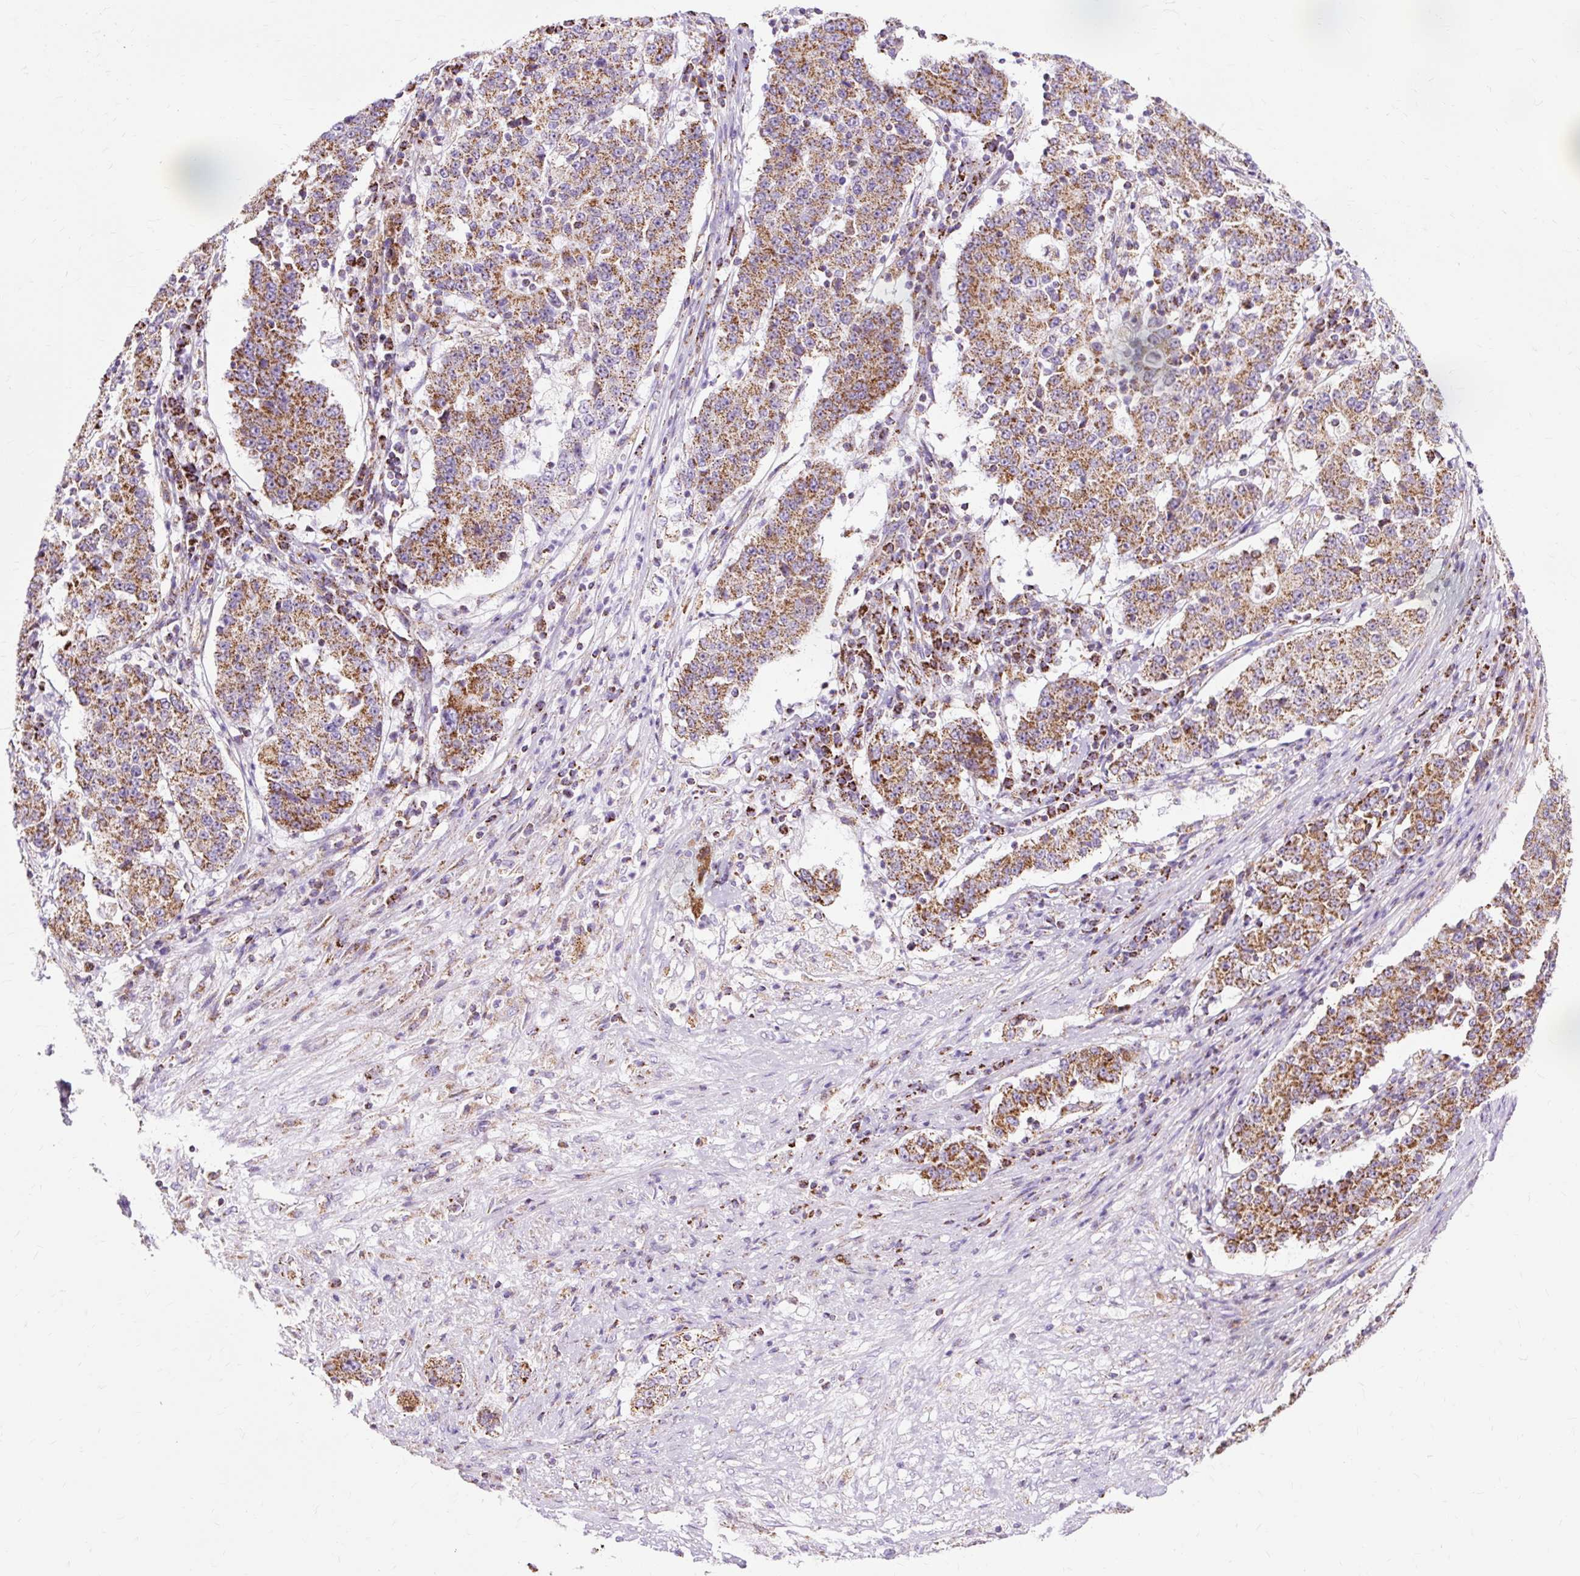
{"staining": {"intensity": "moderate", "quantity": ">75%", "location": "cytoplasmic/membranous"}, "tissue": "stomach cancer", "cell_type": "Tumor cells", "image_type": "cancer", "snomed": [{"axis": "morphology", "description": "Adenocarcinoma, NOS"}, {"axis": "topography", "description": "Stomach"}], "caption": "Immunohistochemistry (DAB) staining of human adenocarcinoma (stomach) displays moderate cytoplasmic/membranous protein positivity in approximately >75% of tumor cells.", "gene": "DLAT", "patient": {"sex": "male", "age": 59}}